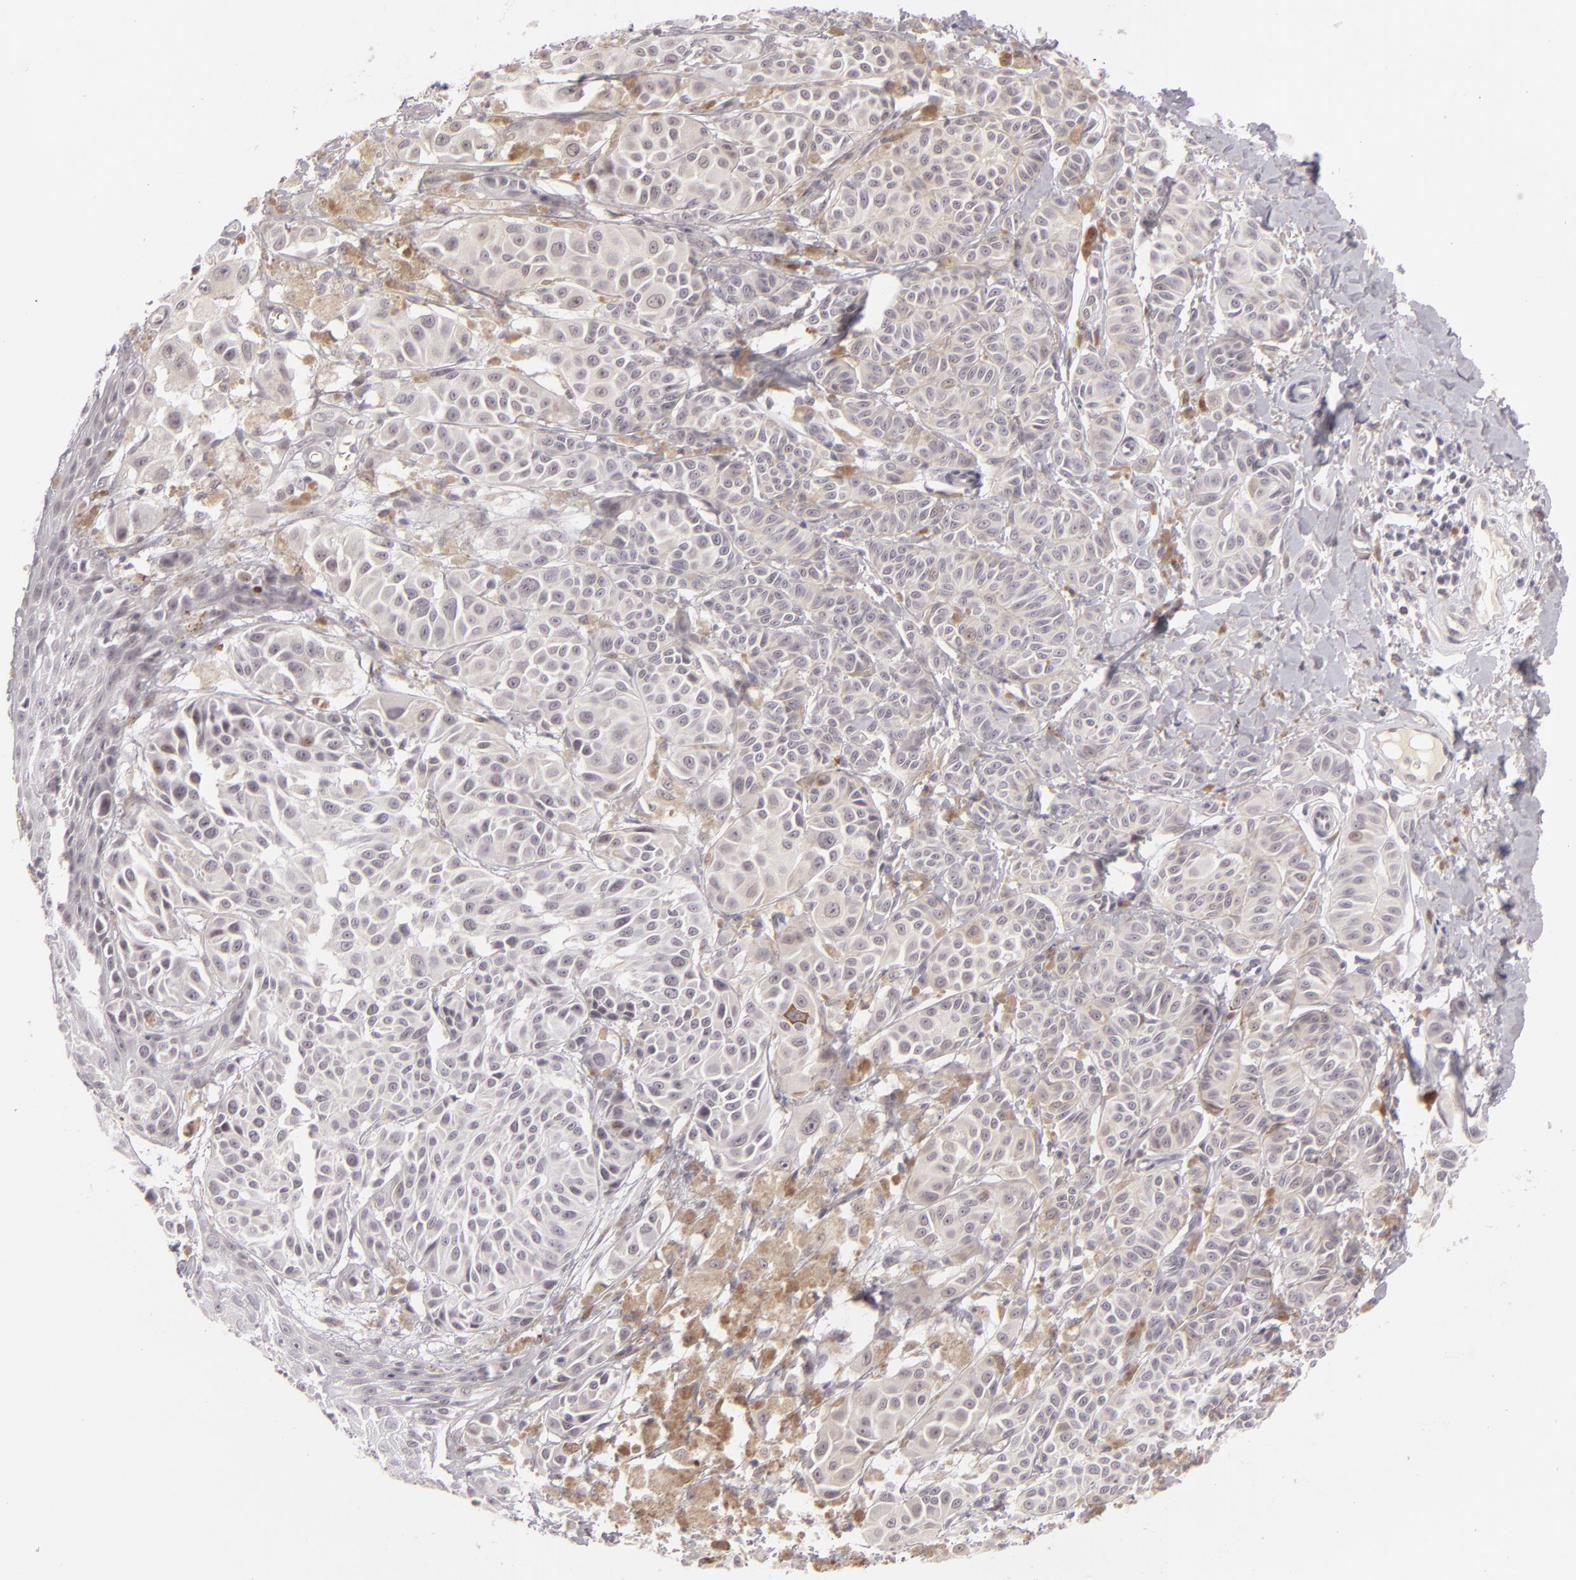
{"staining": {"intensity": "weak", "quantity": "25%-75%", "location": "cytoplasmic/membranous"}, "tissue": "melanoma", "cell_type": "Tumor cells", "image_type": "cancer", "snomed": [{"axis": "morphology", "description": "Malignant melanoma, NOS"}, {"axis": "topography", "description": "Skin"}], "caption": "Malignant melanoma tissue demonstrates weak cytoplasmic/membranous staining in approximately 25%-75% of tumor cells", "gene": "ZNF205", "patient": {"sex": "male", "age": 76}}